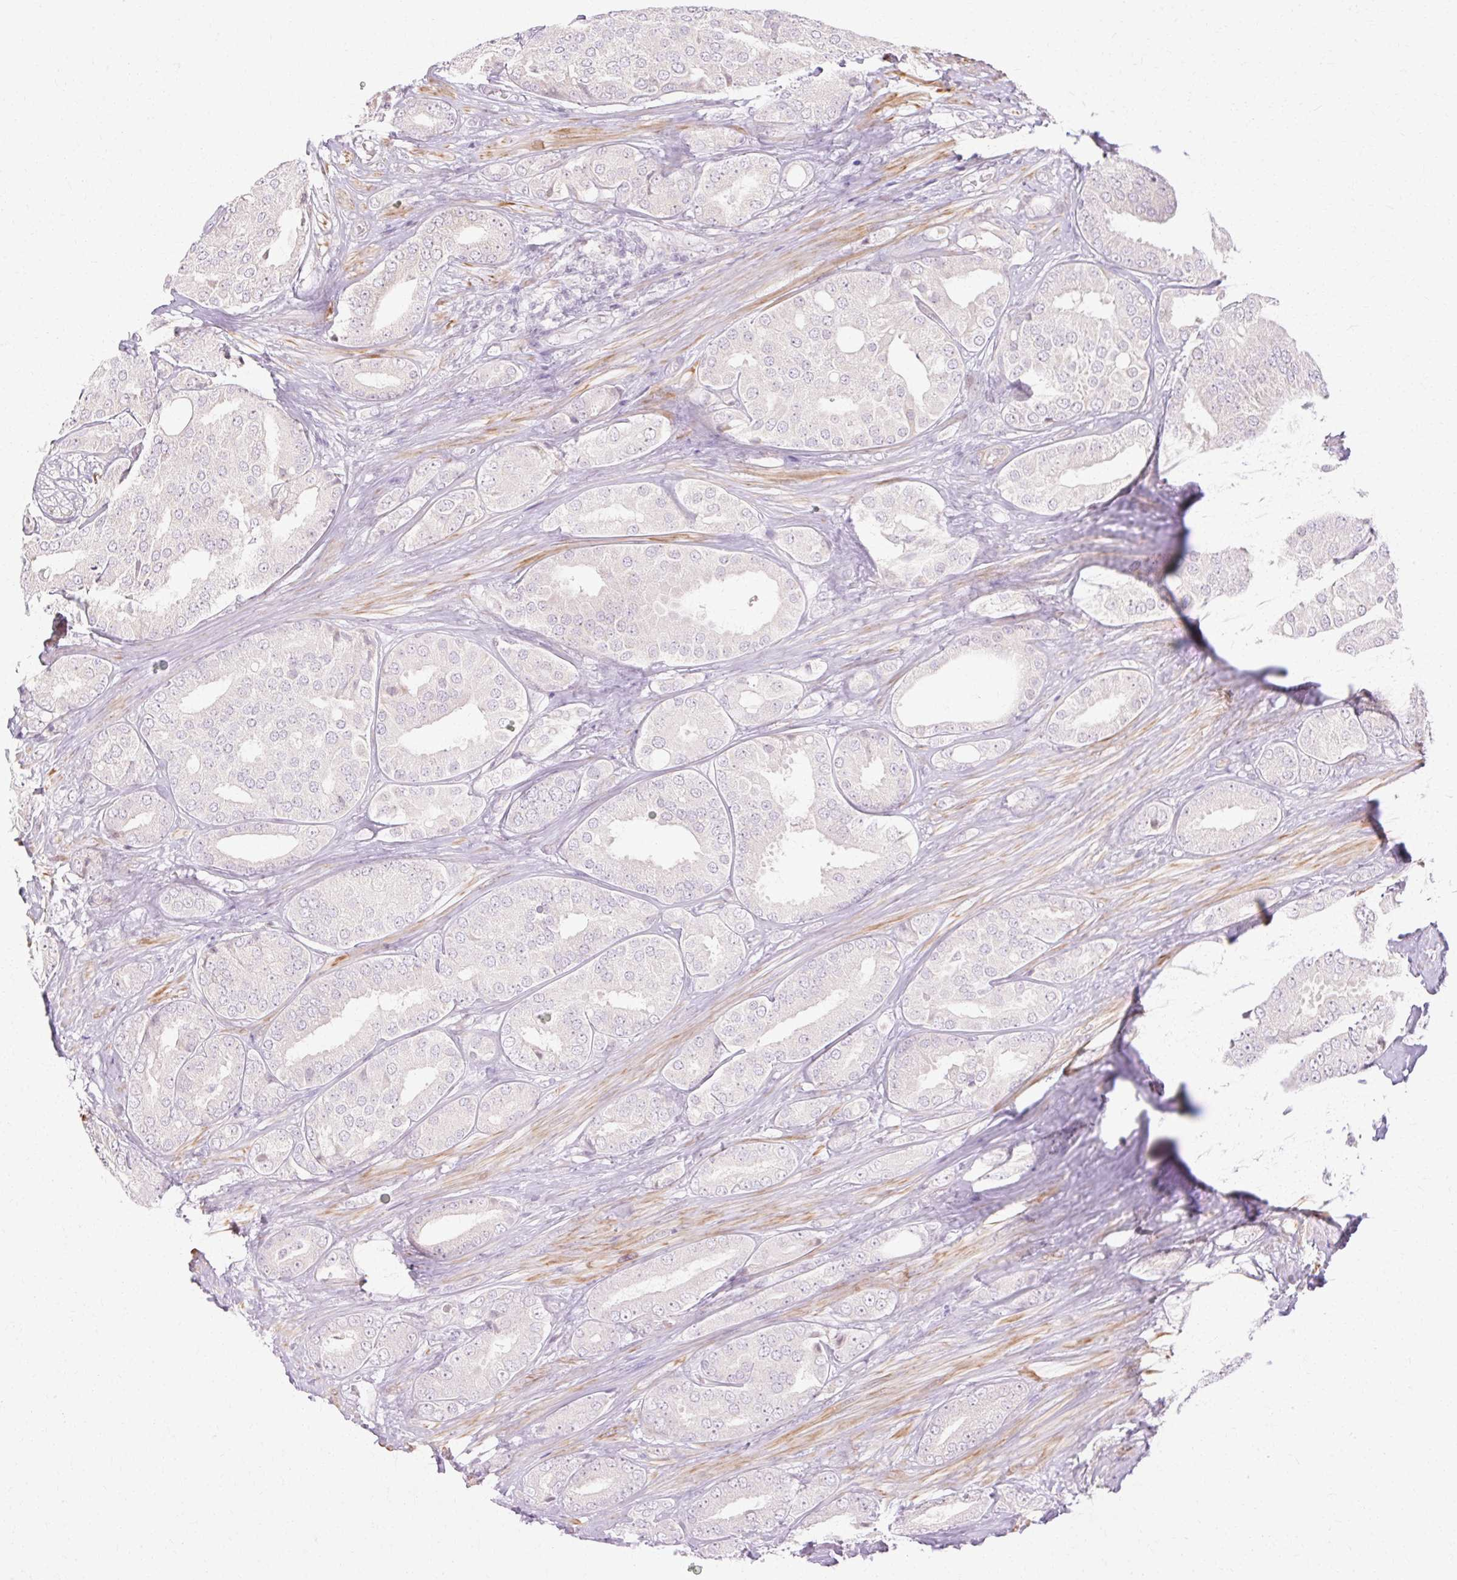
{"staining": {"intensity": "negative", "quantity": "none", "location": "none"}, "tissue": "prostate cancer", "cell_type": "Tumor cells", "image_type": "cancer", "snomed": [{"axis": "morphology", "description": "Adenocarcinoma, High grade"}, {"axis": "topography", "description": "Prostate"}], "caption": "The immunohistochemistry (IHC) image has no significant positivity in tumor cells of prostate cancer tissue.", "gene": "C3orf49", "patient": {"sex": "male", "age": 63}}